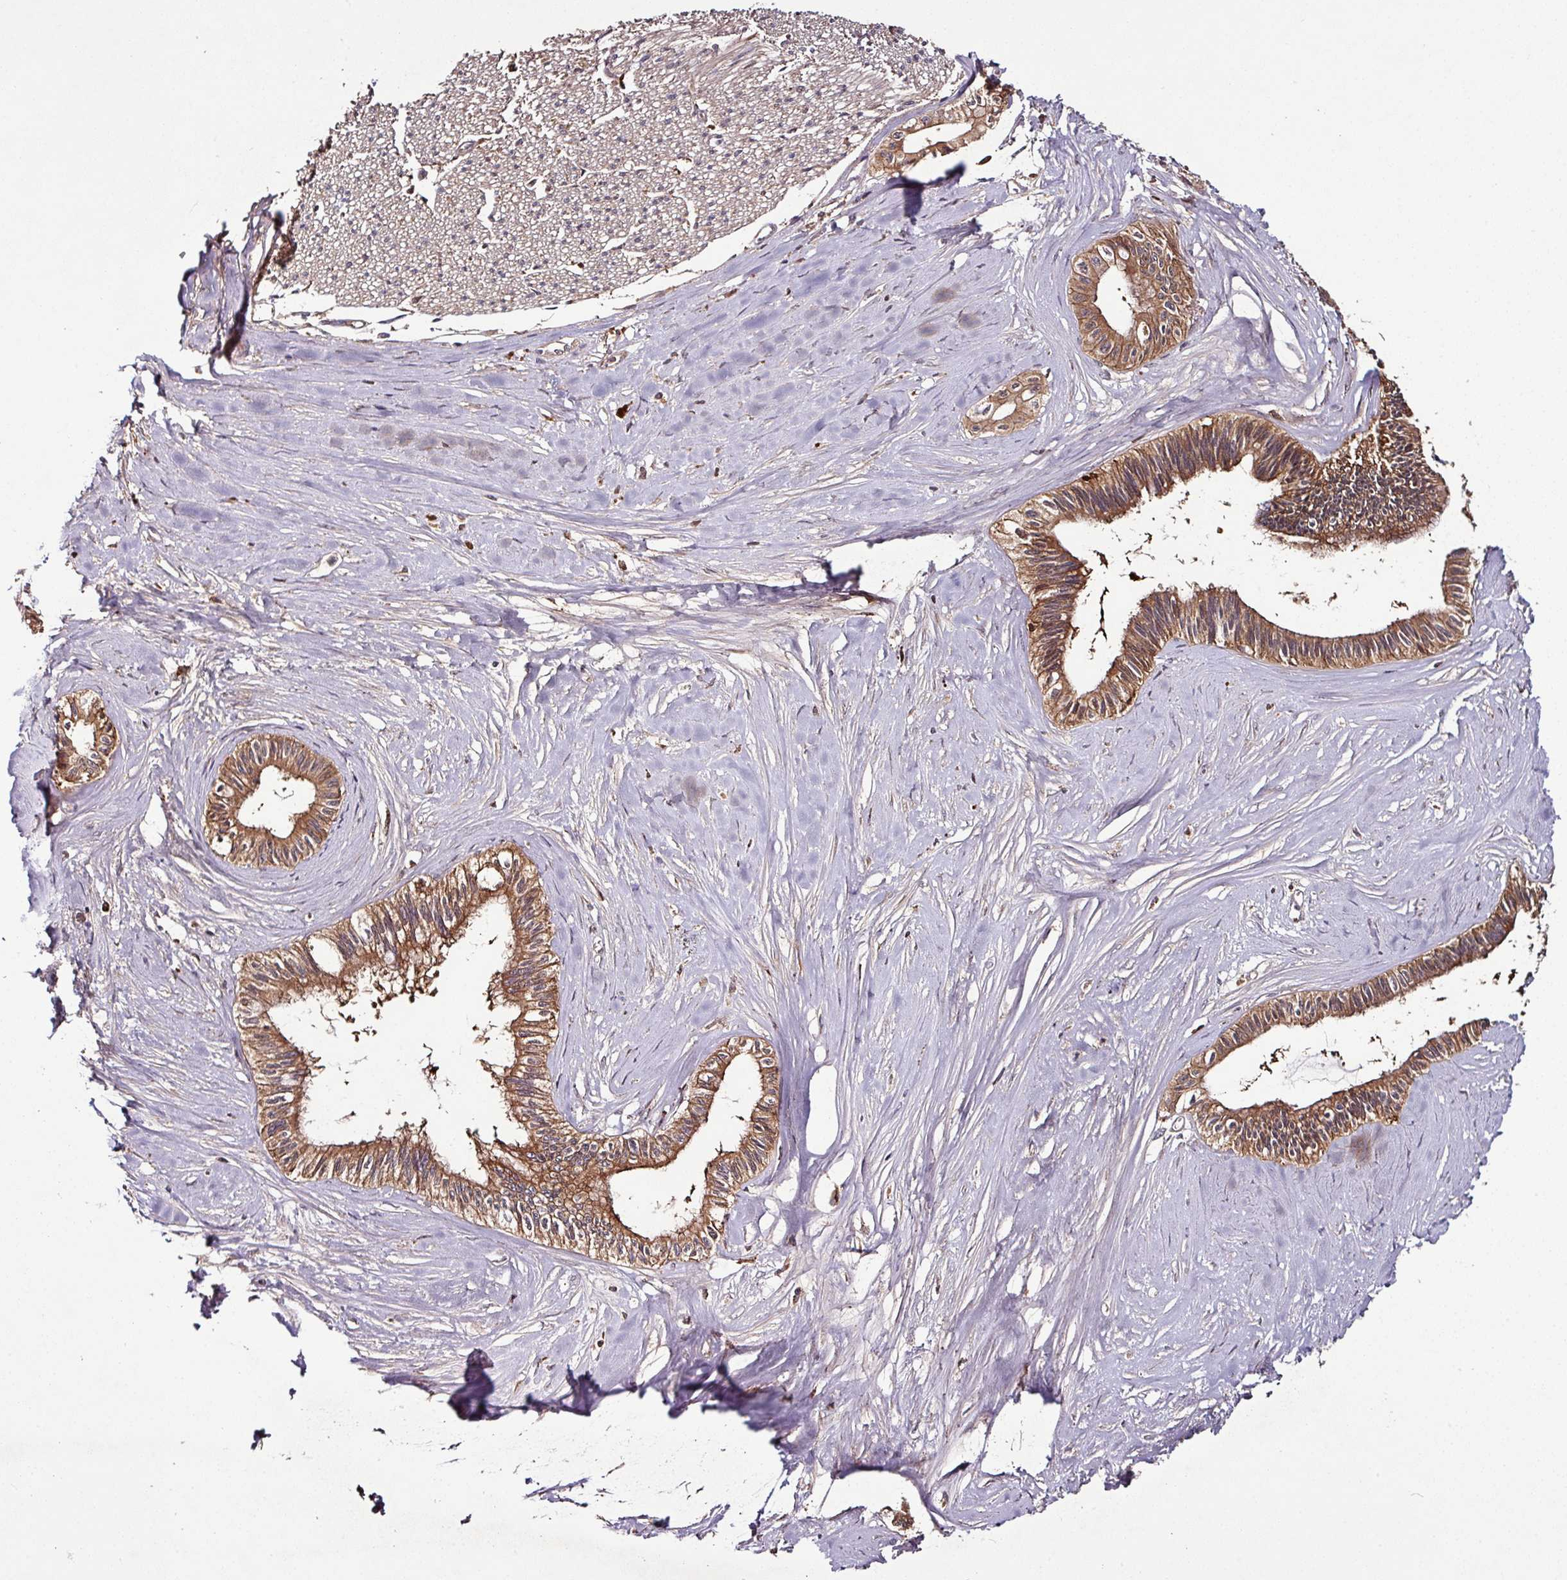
{"staining": {"intensity": "moderate", "quantity": ">75%", "location": "cytoplasmic/membranous"}, "tissue": "pancreatic cancer", "cell_type": "Tumor cells", "image_type": "cancer", "snomed": [{"axis": "morphology", "description": "Adenocarcinoma, NOS"}, {"axis": "topography", "description": "Pancreas"}], "caption": "A histopathology image showing moderate cytoplasmic/membranous expression in approximately >75% of tumor cells in adenocarcinoma (pancreatic), as visualized by brown immunohistochemical staining.", "gene": "GNPDA1", "patient": {"sex": "male", "age": 71}}